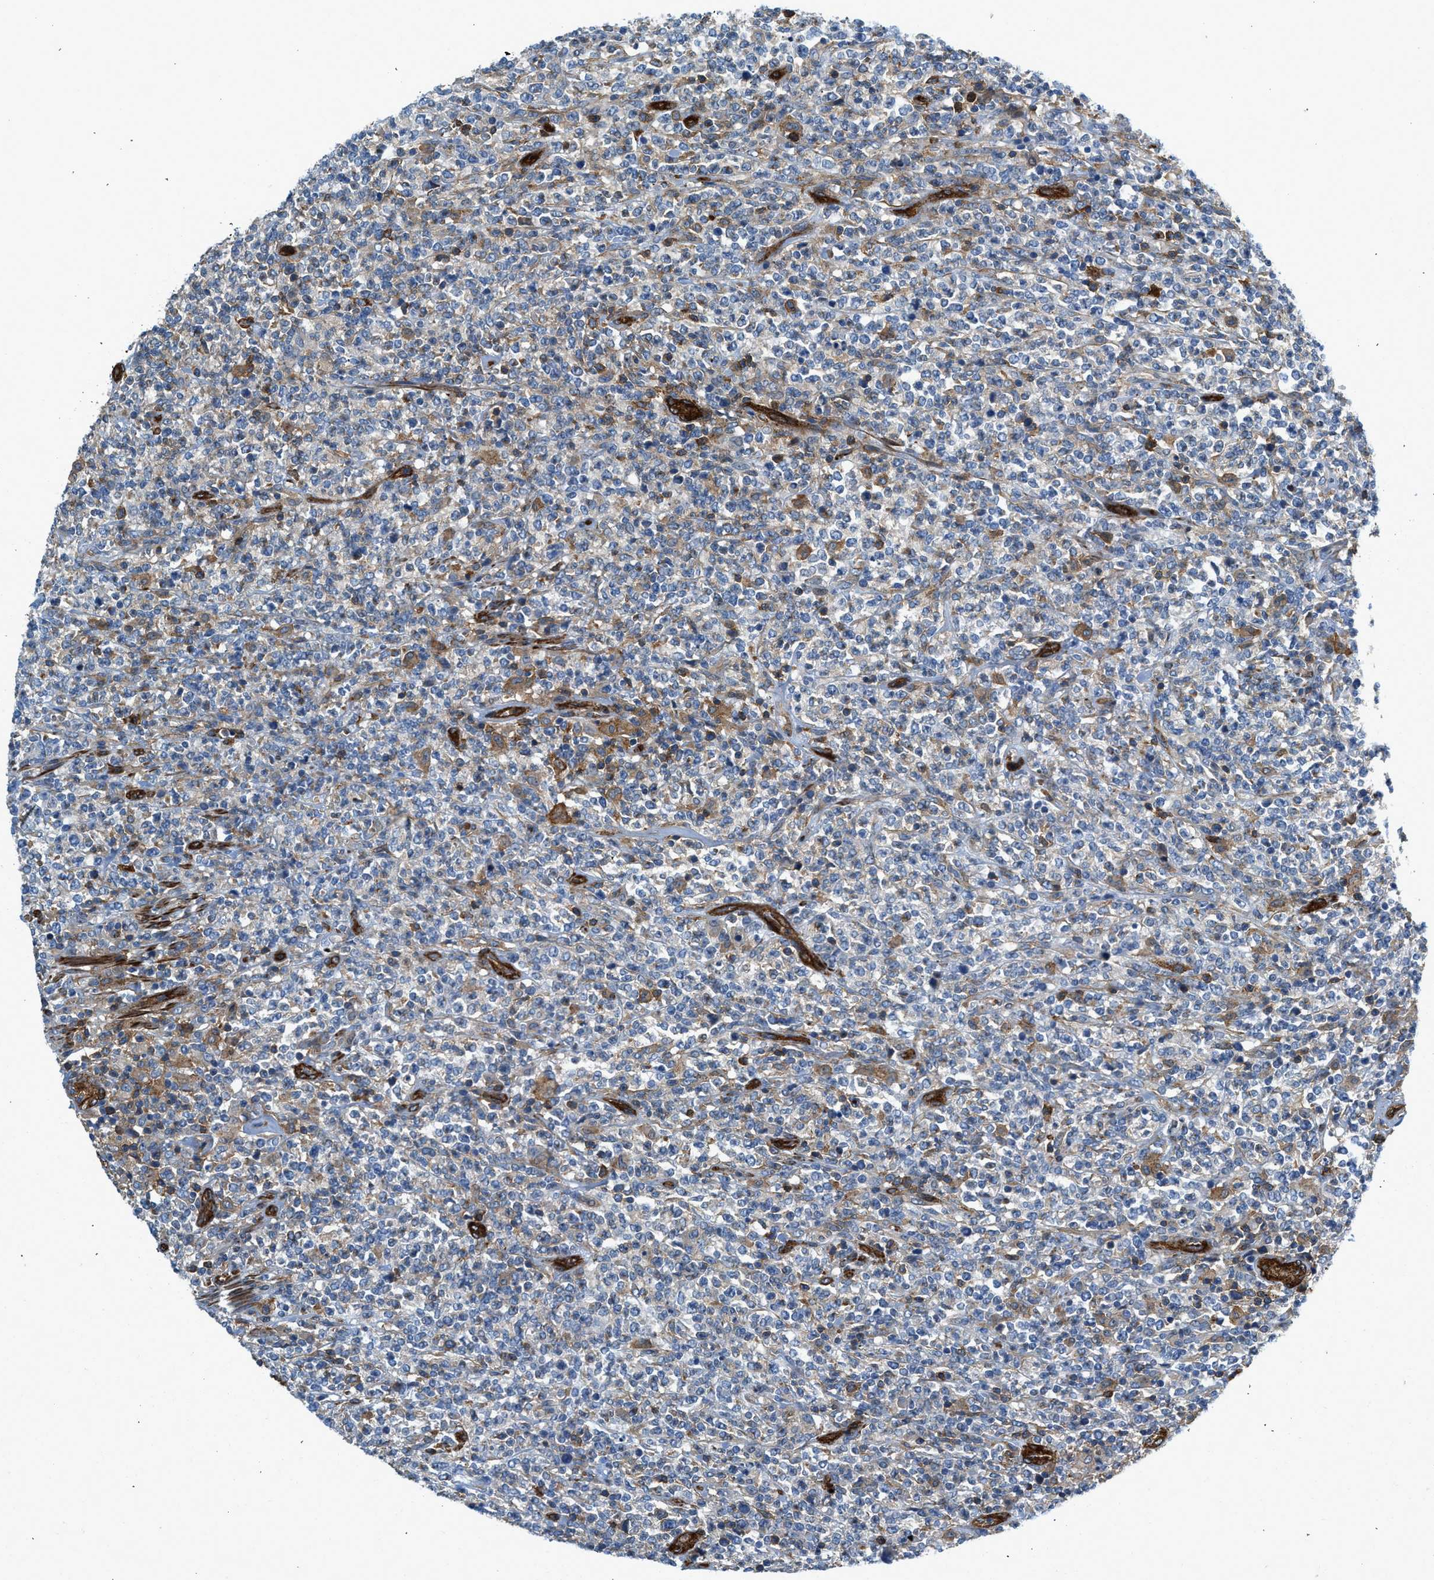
{"staining": {"intensity": "negative", "quantity": "none", "location": "none"}, "tissue": "lymphoma", "cell_type": "Tumor cells", "image_type": "cancer", "snomed": [{"axis": "morphology", "description": "Malignant lymphoma, non-Hodgkin's type, High grade"}, {"axis": "topography", "description": "Soft tissue"}], "caption": "Human lymphoma stained for a protein using immunohistochemistry (IHC) exhibits no staining in tumor cells.", "gene": "HIP1", "patient": {"sex": "male", "age": 18}}